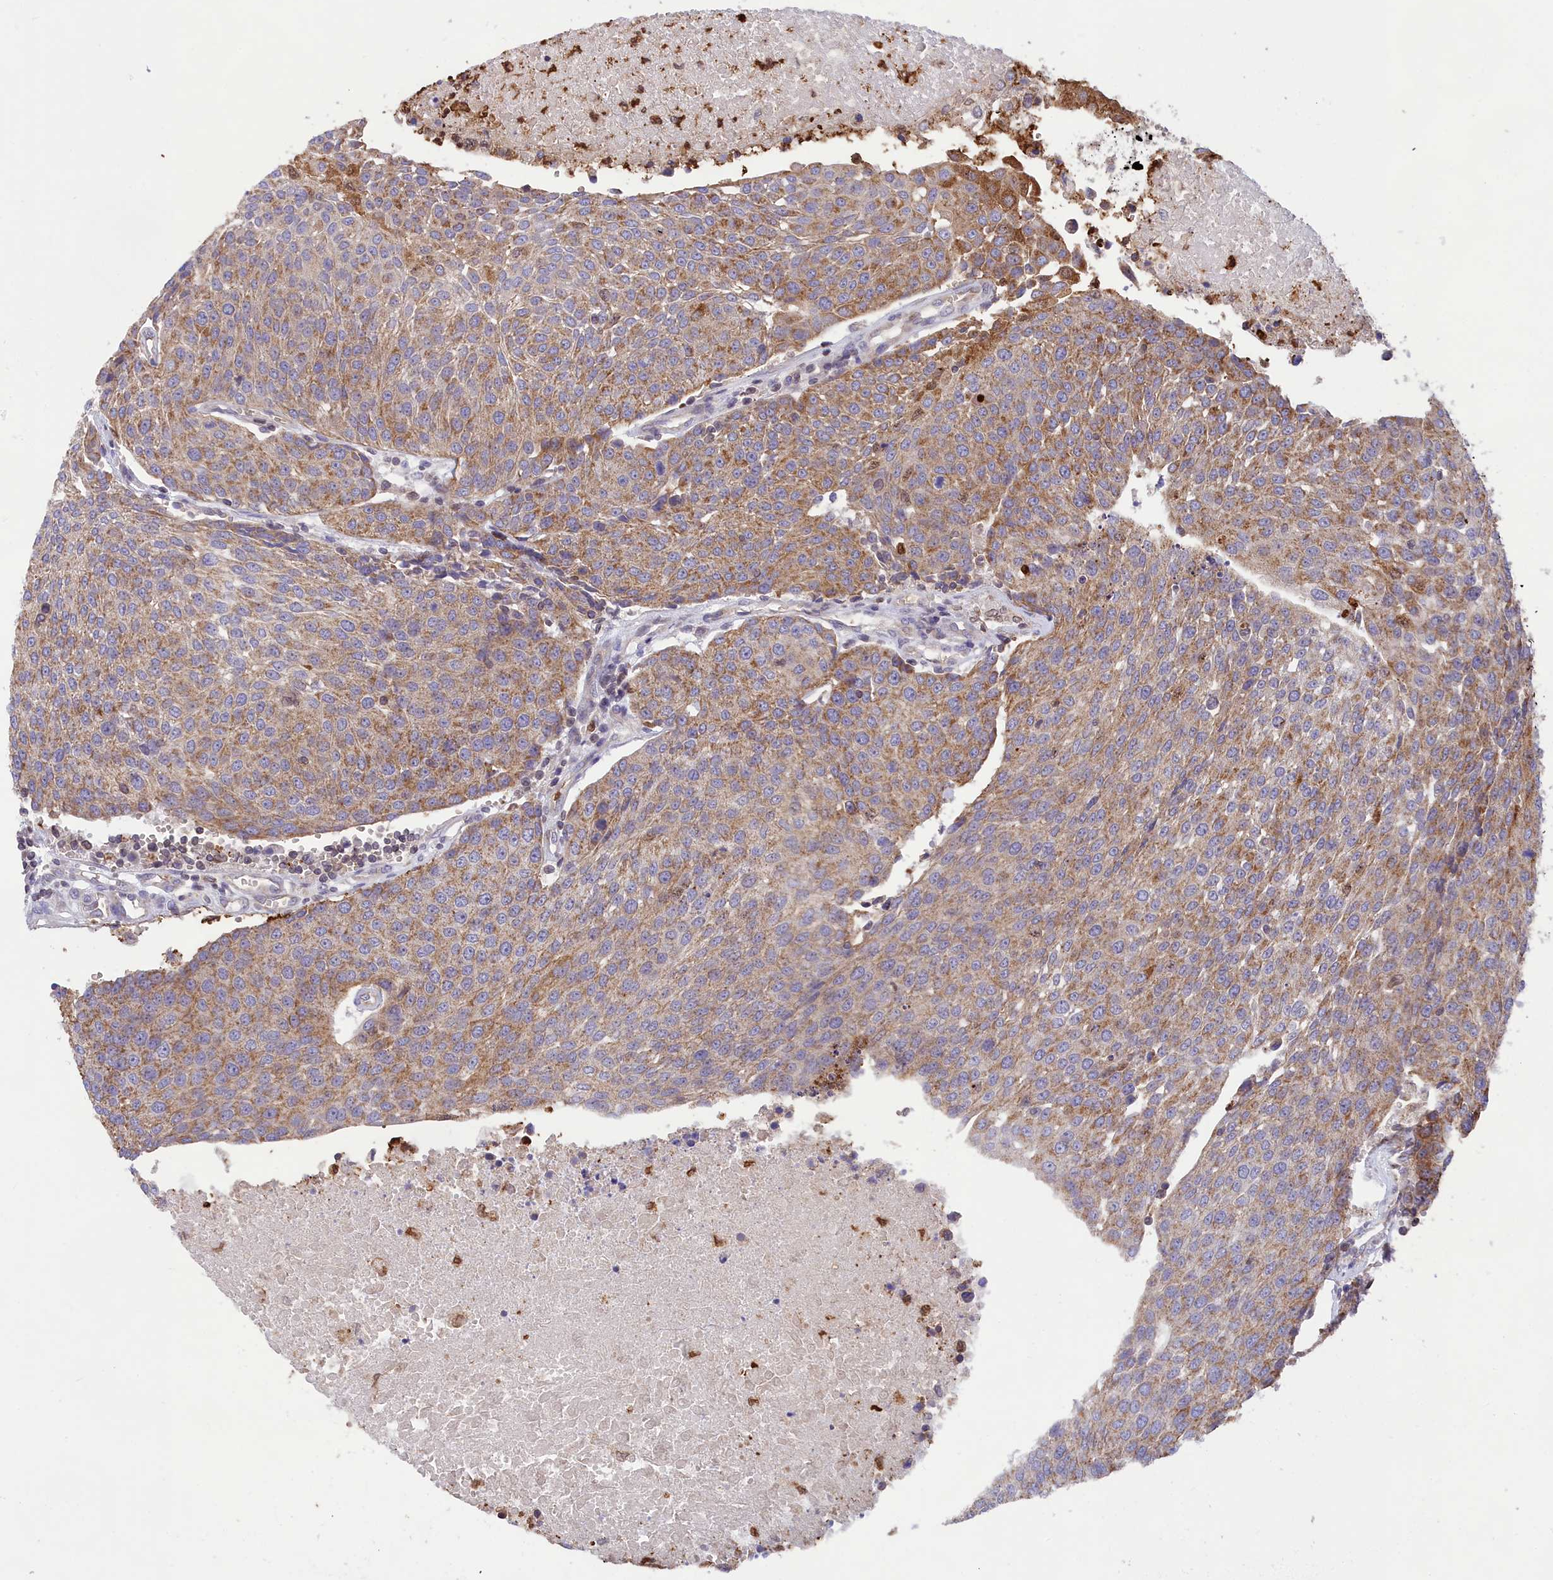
{"staining": {"intensity": "moderate", "quantity": ">75%", "location": "cytoplasmic/membranous"}, "tissue": "urothelial cancer", "cell_type": "Tumor cells", "image_type": "cancer", "snomed": [{"axis": "morphology", "description": "Urothelial carcinoma, High grade"}, {"axis": "topography", "description": "Urinary bladder"}], "caption": "DAB (3,3'-diaminobenzidine) immunohistochemical staining of urothelial cancer reveals moderate cytoplasmic/membranous protein staining in approximately >75% of tumor cells. (DAB (3,3'-diaminobenzidine) IHC, brown staining for protein, blue staining for nuclei).", "gene": "PKHD1L1", "patient": {"sex": "female", "age": 85}}